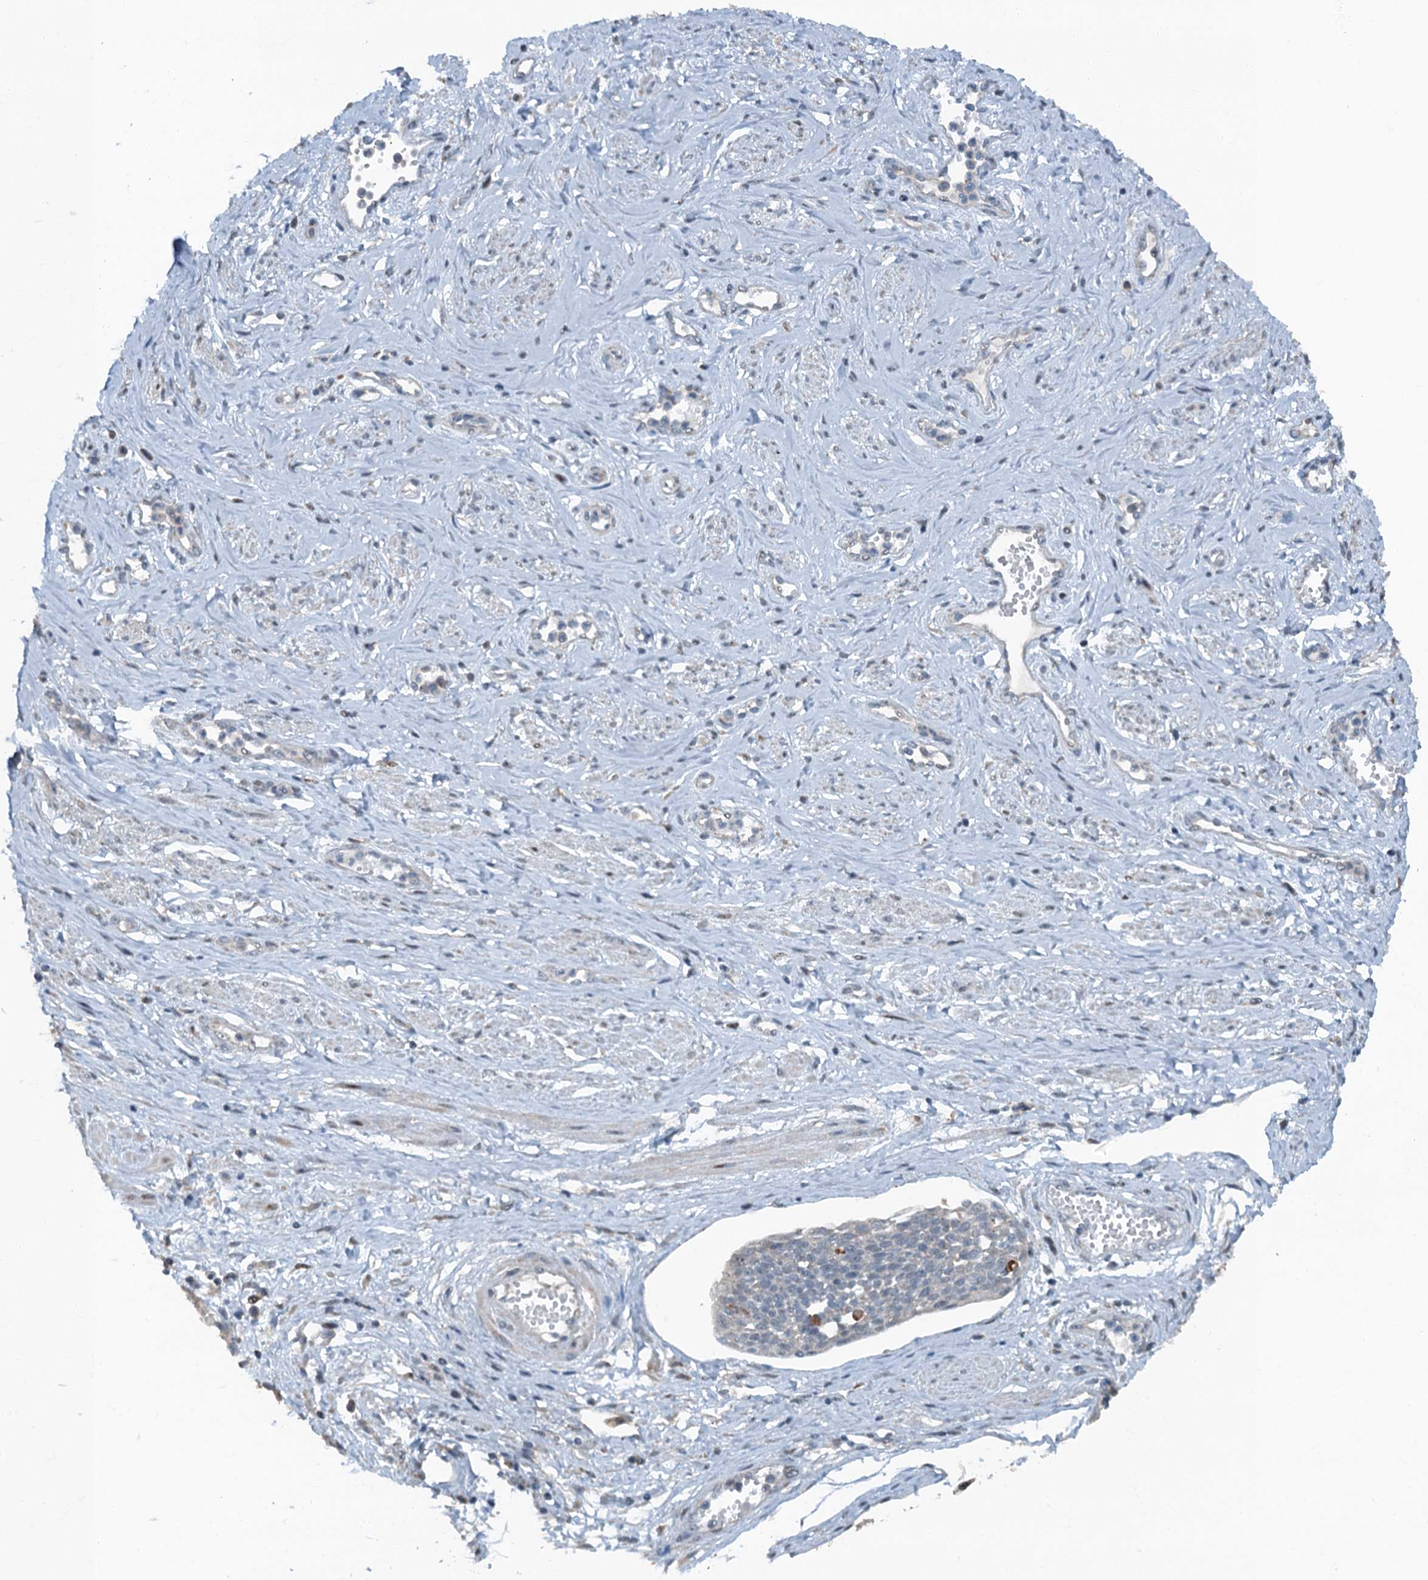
{"staining": {"intensity": "negative", "quantity": "none", "location": "none"}, "tissue": "cervical cancer", "cell_type": "Tumor cells", "image_type": "cancer", "snomed": [{"axis": "morphology", "description": "Squamous cell carcinoma, NOS"}, {"axis": "topography", "description": "Cervix"}], "caption": "DAB (3,3'-diaminobenzidine) immunohistochemical staining of cervical cancer displays no significant positivity in tumor cells. (IHC, brightfield microscopy, high magnification).", "gene": "BMERB1", "patient": {"sex": "female", "age": 34}}